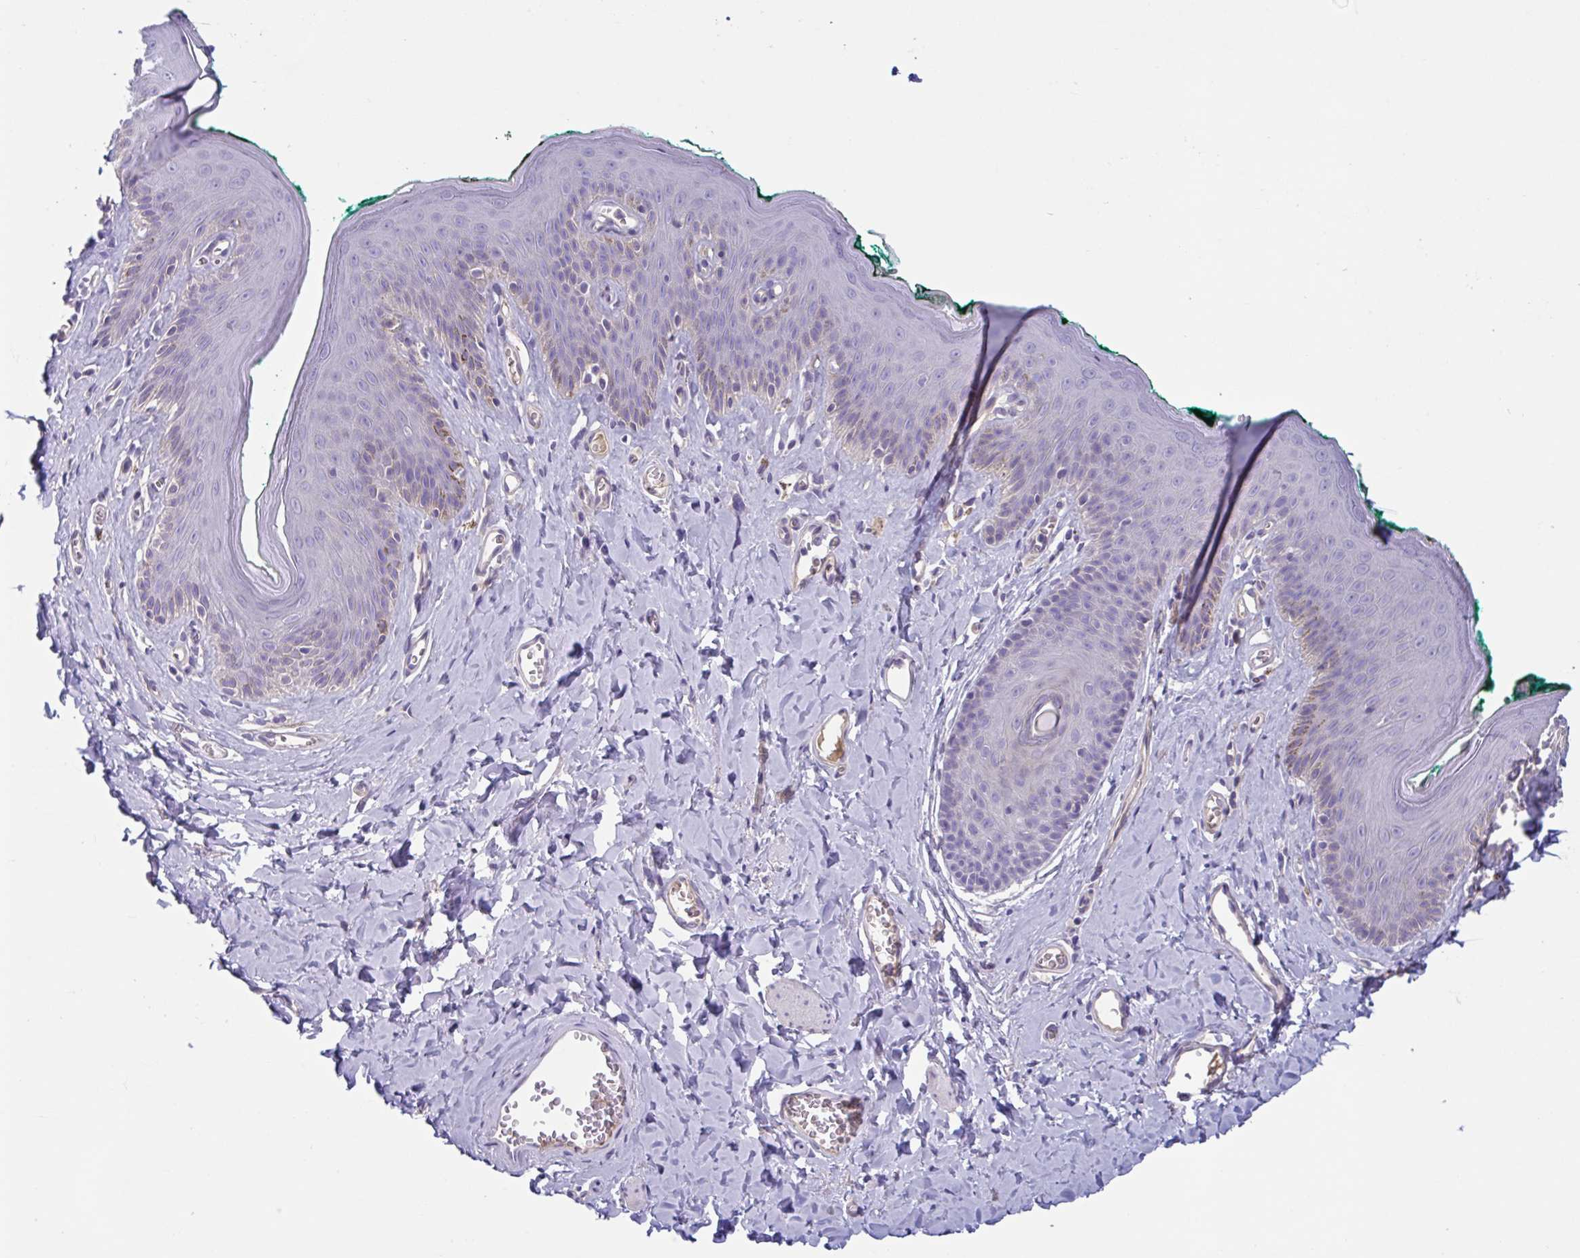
{"staining": {"intensity": "weak", "quantity": "<25%", "location": "cytoplasmic/membranous"}, "tissue": "skin", "cell_type": "Epidermal cells", "image_type": "normal", "snomed": [{"axis": "morphology", "description": "Normal tissue, NOS"}, {"axis": "topography", "description": "Vulva"}, {"axis": "topography", "description": "Peripheral nerve tissue"}], "caption": "High power microscopy image of an immunohistochemistry (IHC) photomicrograph of unremarkable skin, revealing no significant expression in epidermal cells. (Immunohistochemistry (ihc), brightfield microscopy, high magnification).", "gene": "TTC7B", "patient": {"sex": "female", "age": 66}}